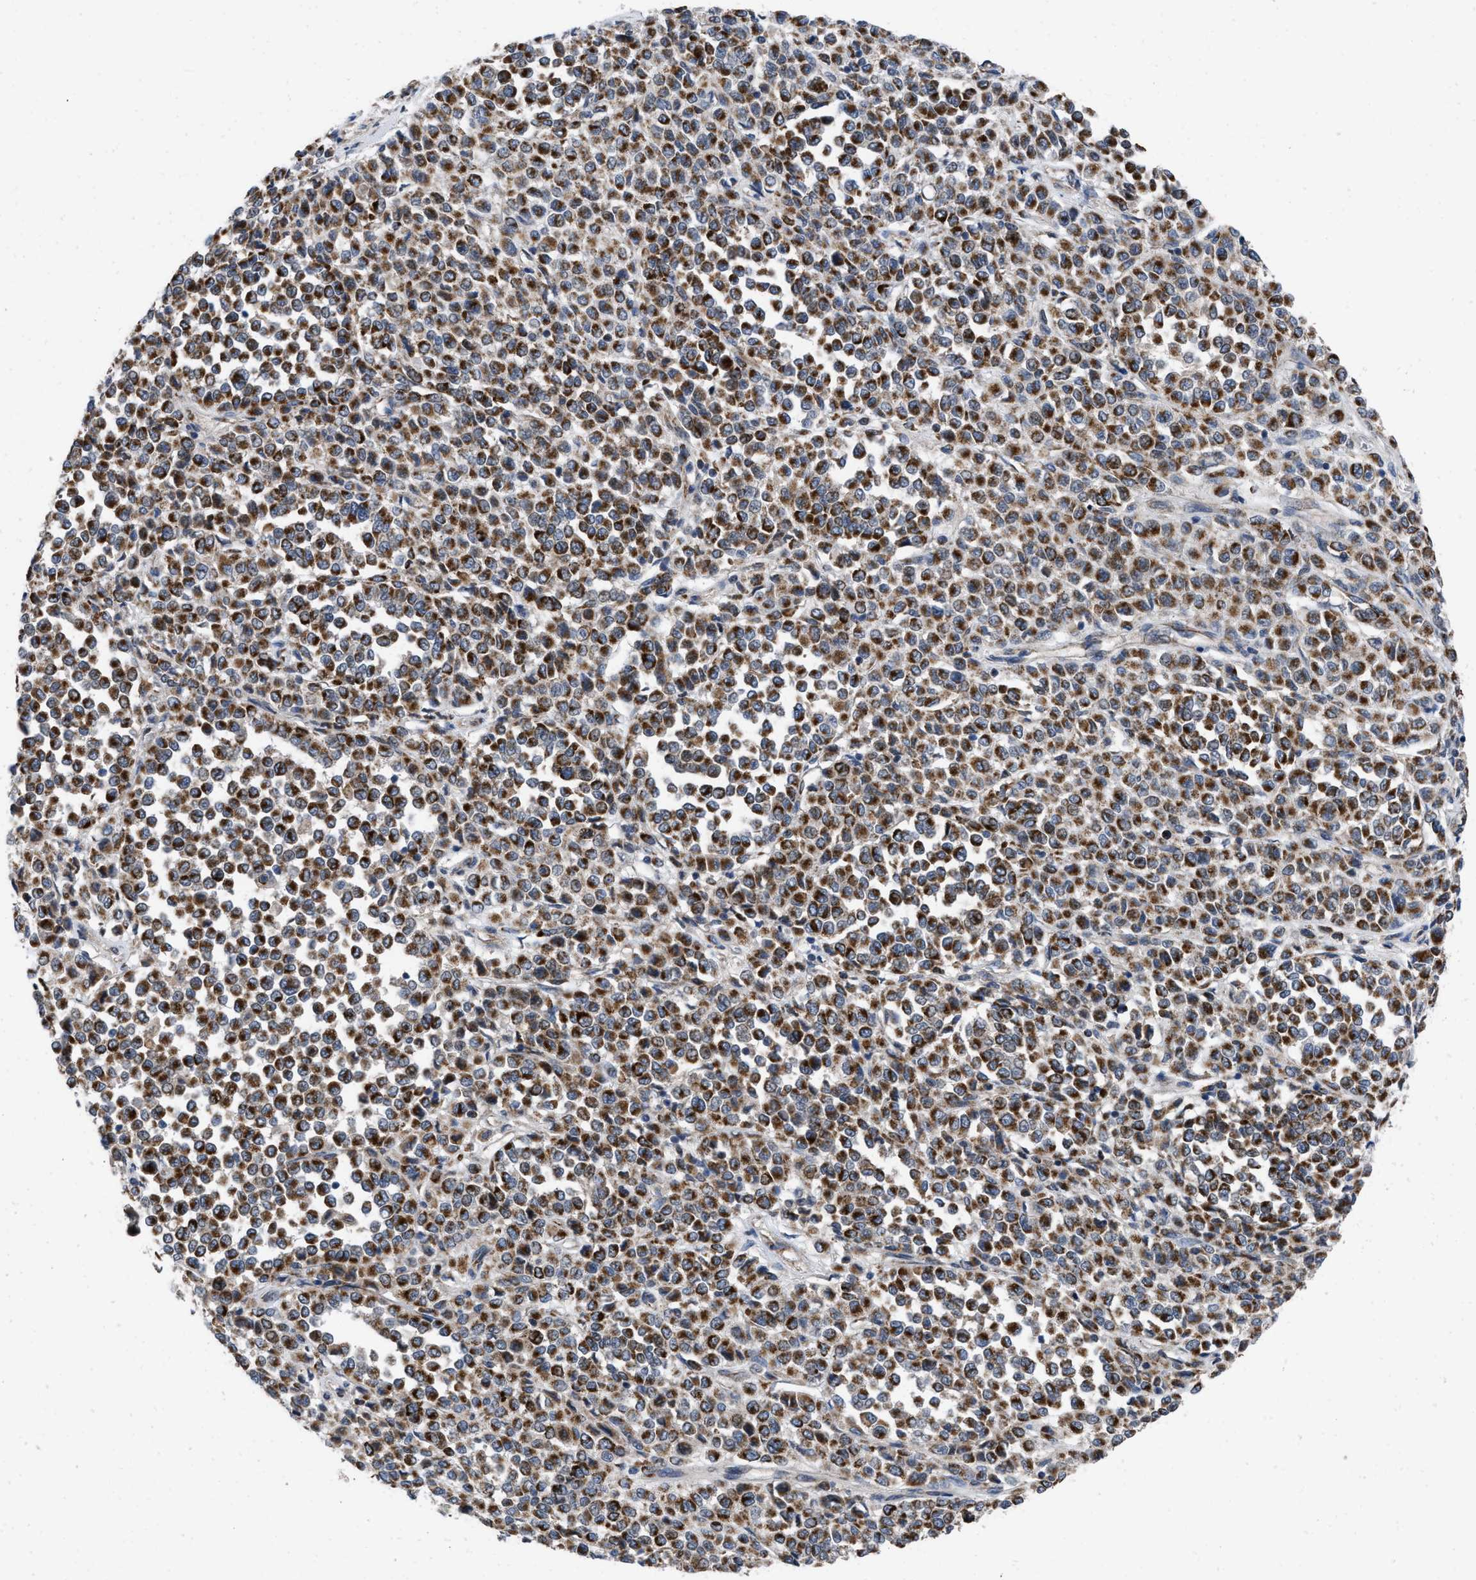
{"staining": {"intensity": "strong", "quantity": ">75%", "location": "cytoplasmic/membranous"}, "tissue": "melanoma", "cell_type": "Tumor cells", "image_type": "cancer", "snomed": [{"axis": "morphology", "description": "Malignant melanoma, Metastatic site"}, {"axis": "topography", "description": "Pancreas"}], "caption": "Tumor cells exhibit high levels of strong cytoplasmic/membranous staining in approximately >75% of cells in melanoma. (DAB (3,3'-diaminobenzidine) IHC, brown staining for protein, blue staining for nuclei).", "gene": "AKAP1", "patient": {"sex": "female", "age": 30}}